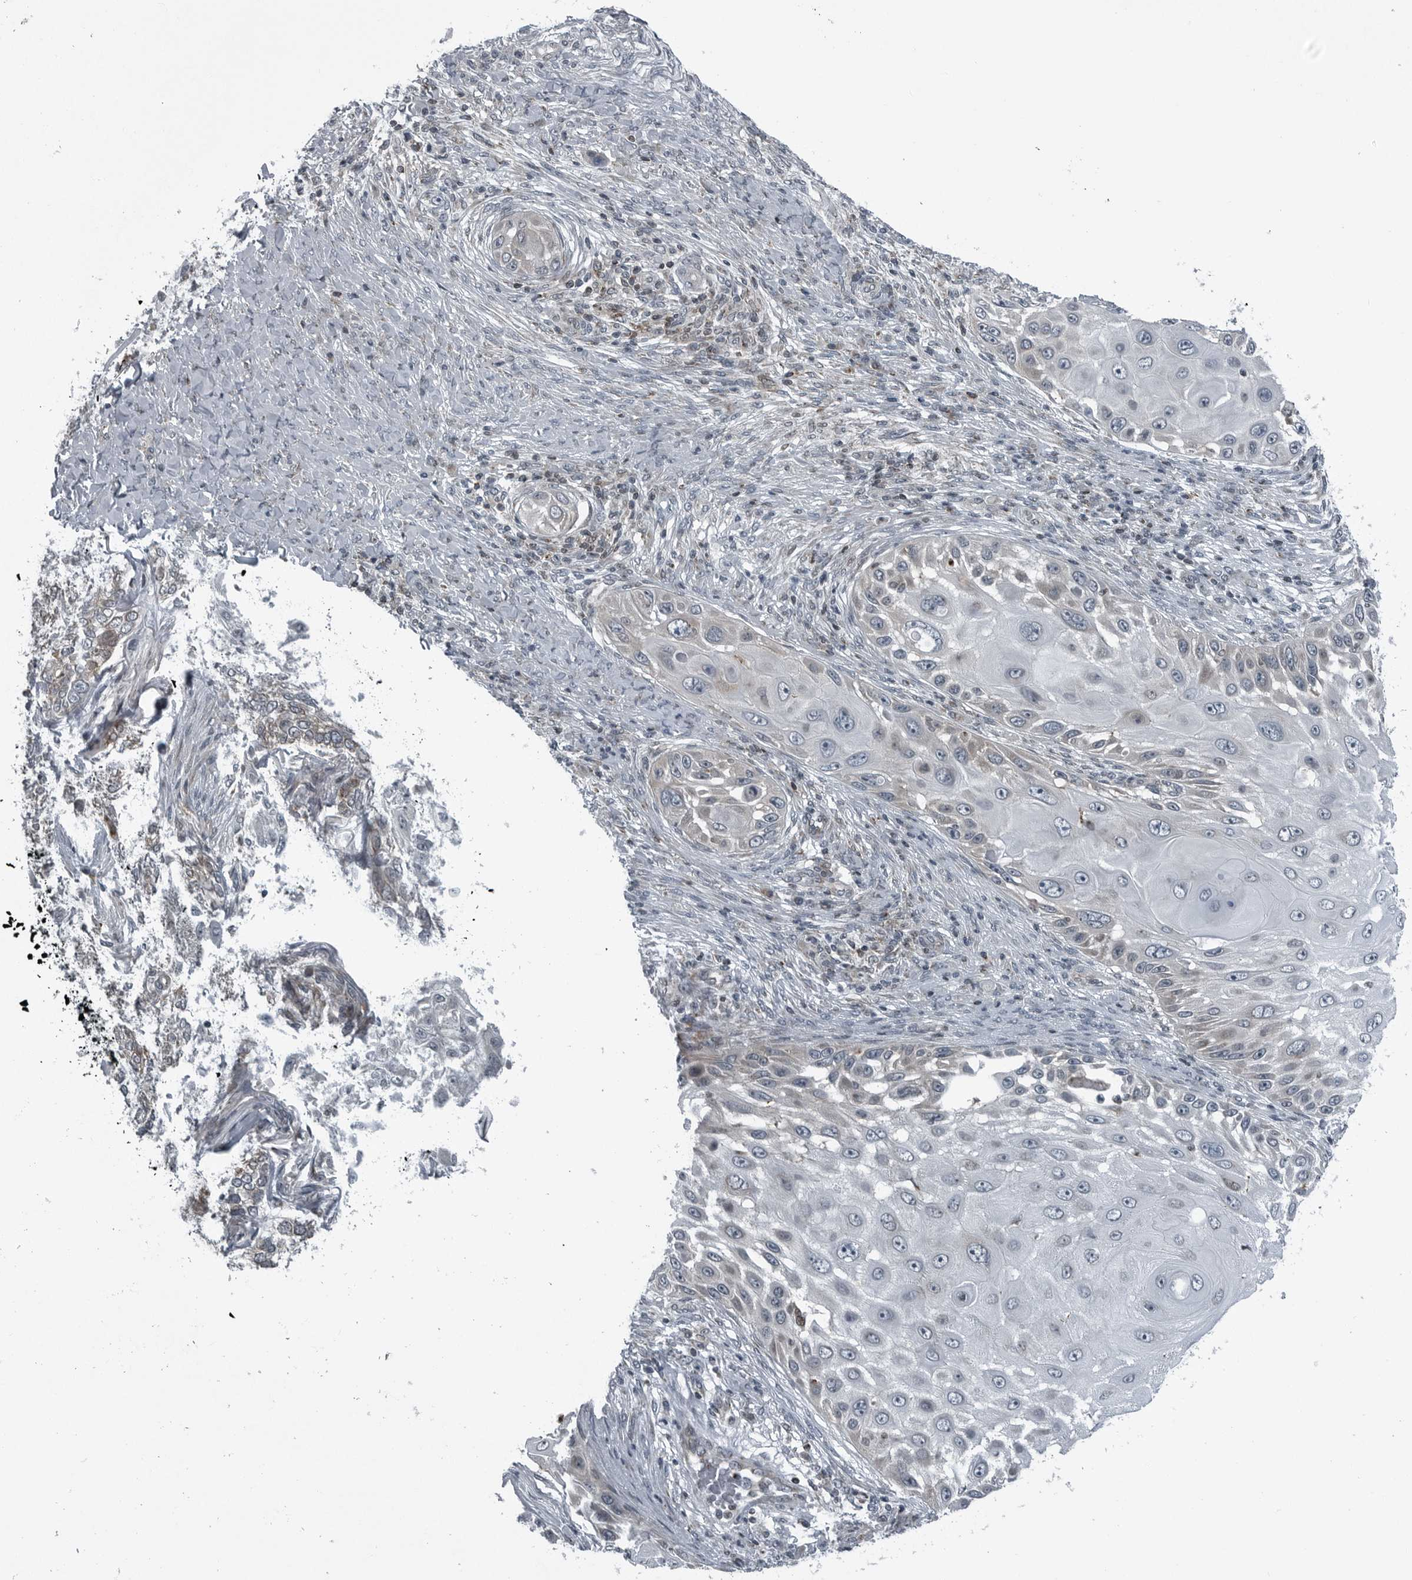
{"staining": {"intensity": "weak", "quantity": "<25%", "location": "cytoplasmic/membranous"}, "tissue": "skin cancer", "cell_type": "Tumor cells", "image_type": "cancer", "snomed": [{"axis": "morphology", "description": "Squamous cell carcinoma, NOS"}, {"axis": "topography", "description": "Skin"}], "caption": "This is an IHC image of squamous cell carcinoma (skin). There is no expression in tumor cells.", "gene": "GAK", "patient": {"sex": "female", "age": 44}}